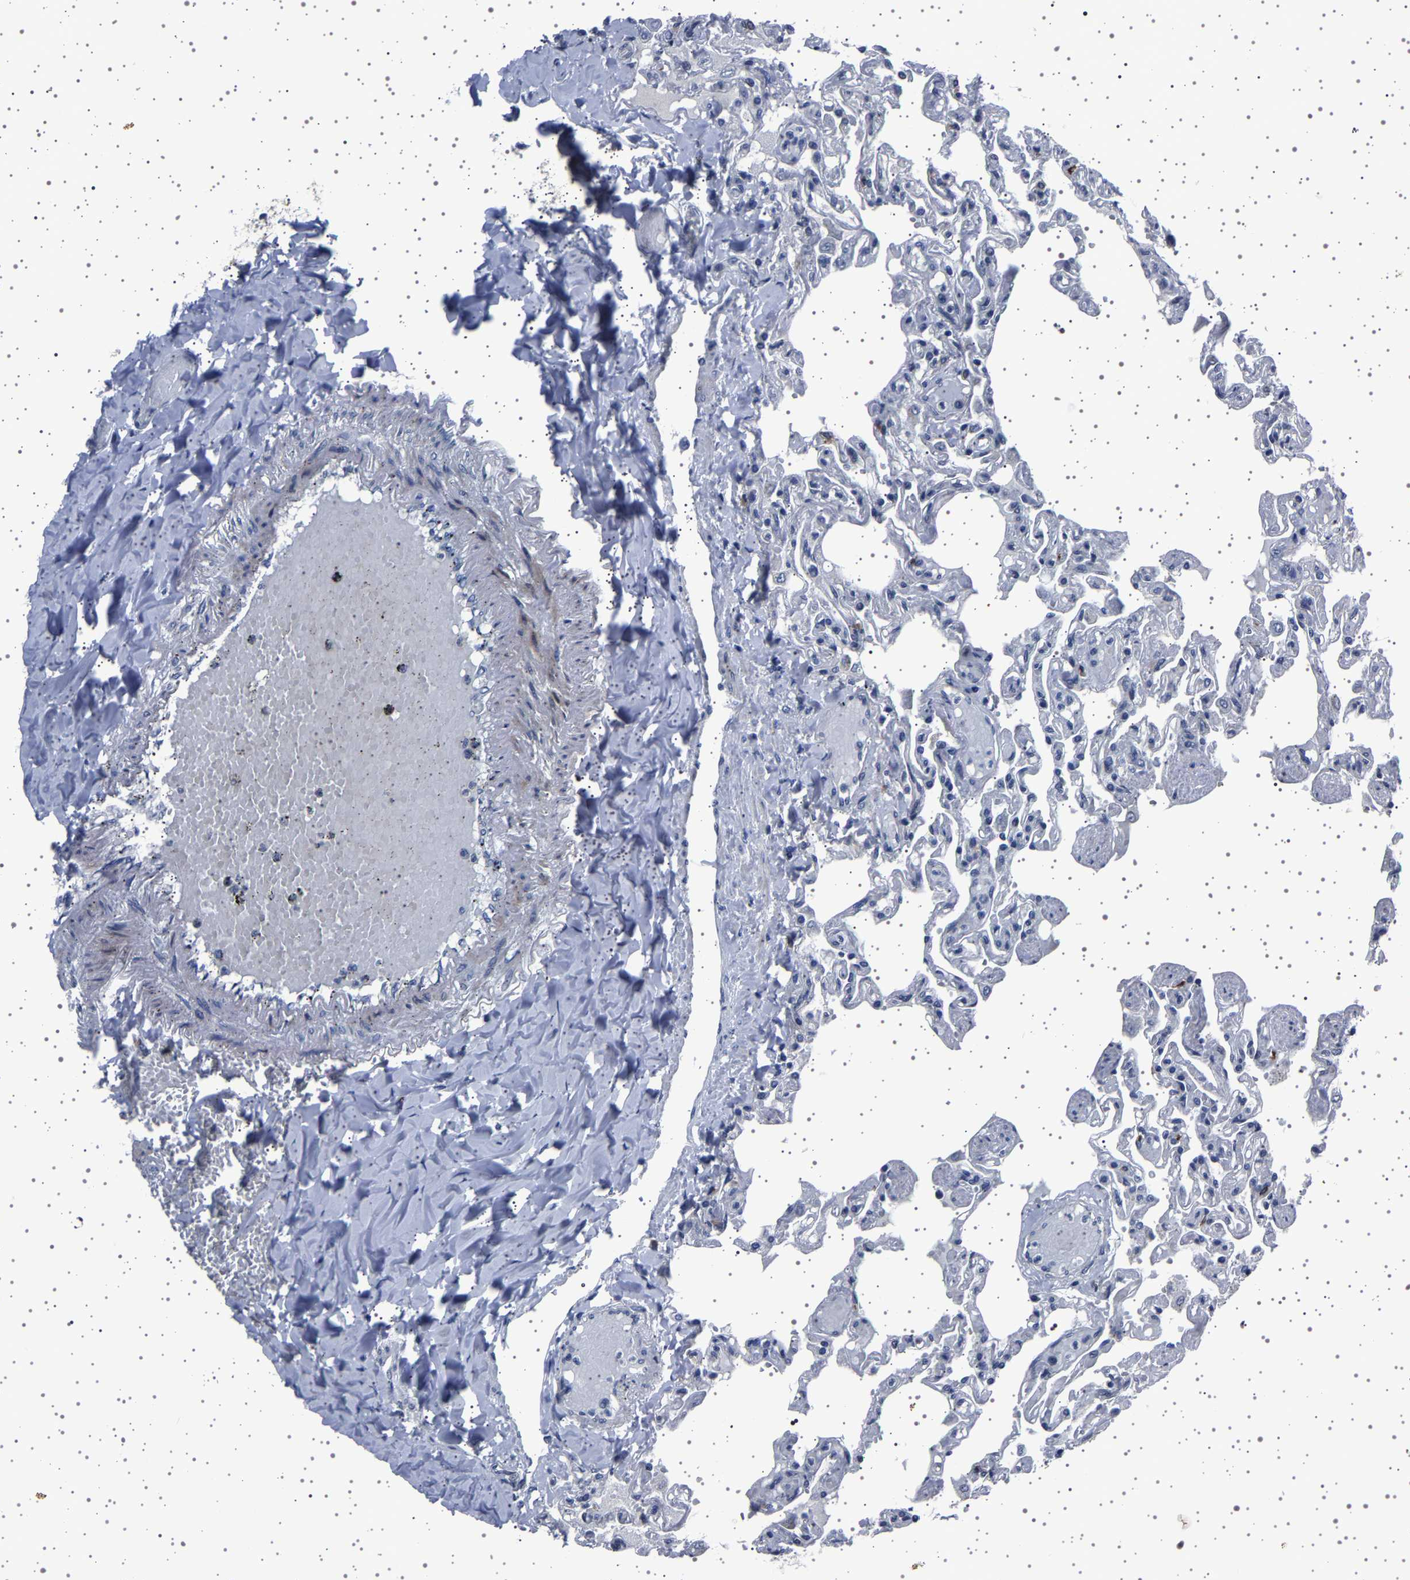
{"staining": {"intensity": "negative", "quantity": "none", "location": "none"}, "tissue": "lung", "cell_type": "Alveolar cells", "image_type": "normal", "snomed": [{"axis": "morphology", "description": "Normal tissue, NOS"}, {"axis": "topography", "description": "Lung"}], "caption": "DAB (3,3'-diaminobenzidine) immunohistochemical staining of benign human lung reveals no significant positivity in alveolar cells. (DAB IHC with hematoxylin counter stain).", "gene": "PAK5", "patient": {"sex": "male", "age": 21}}